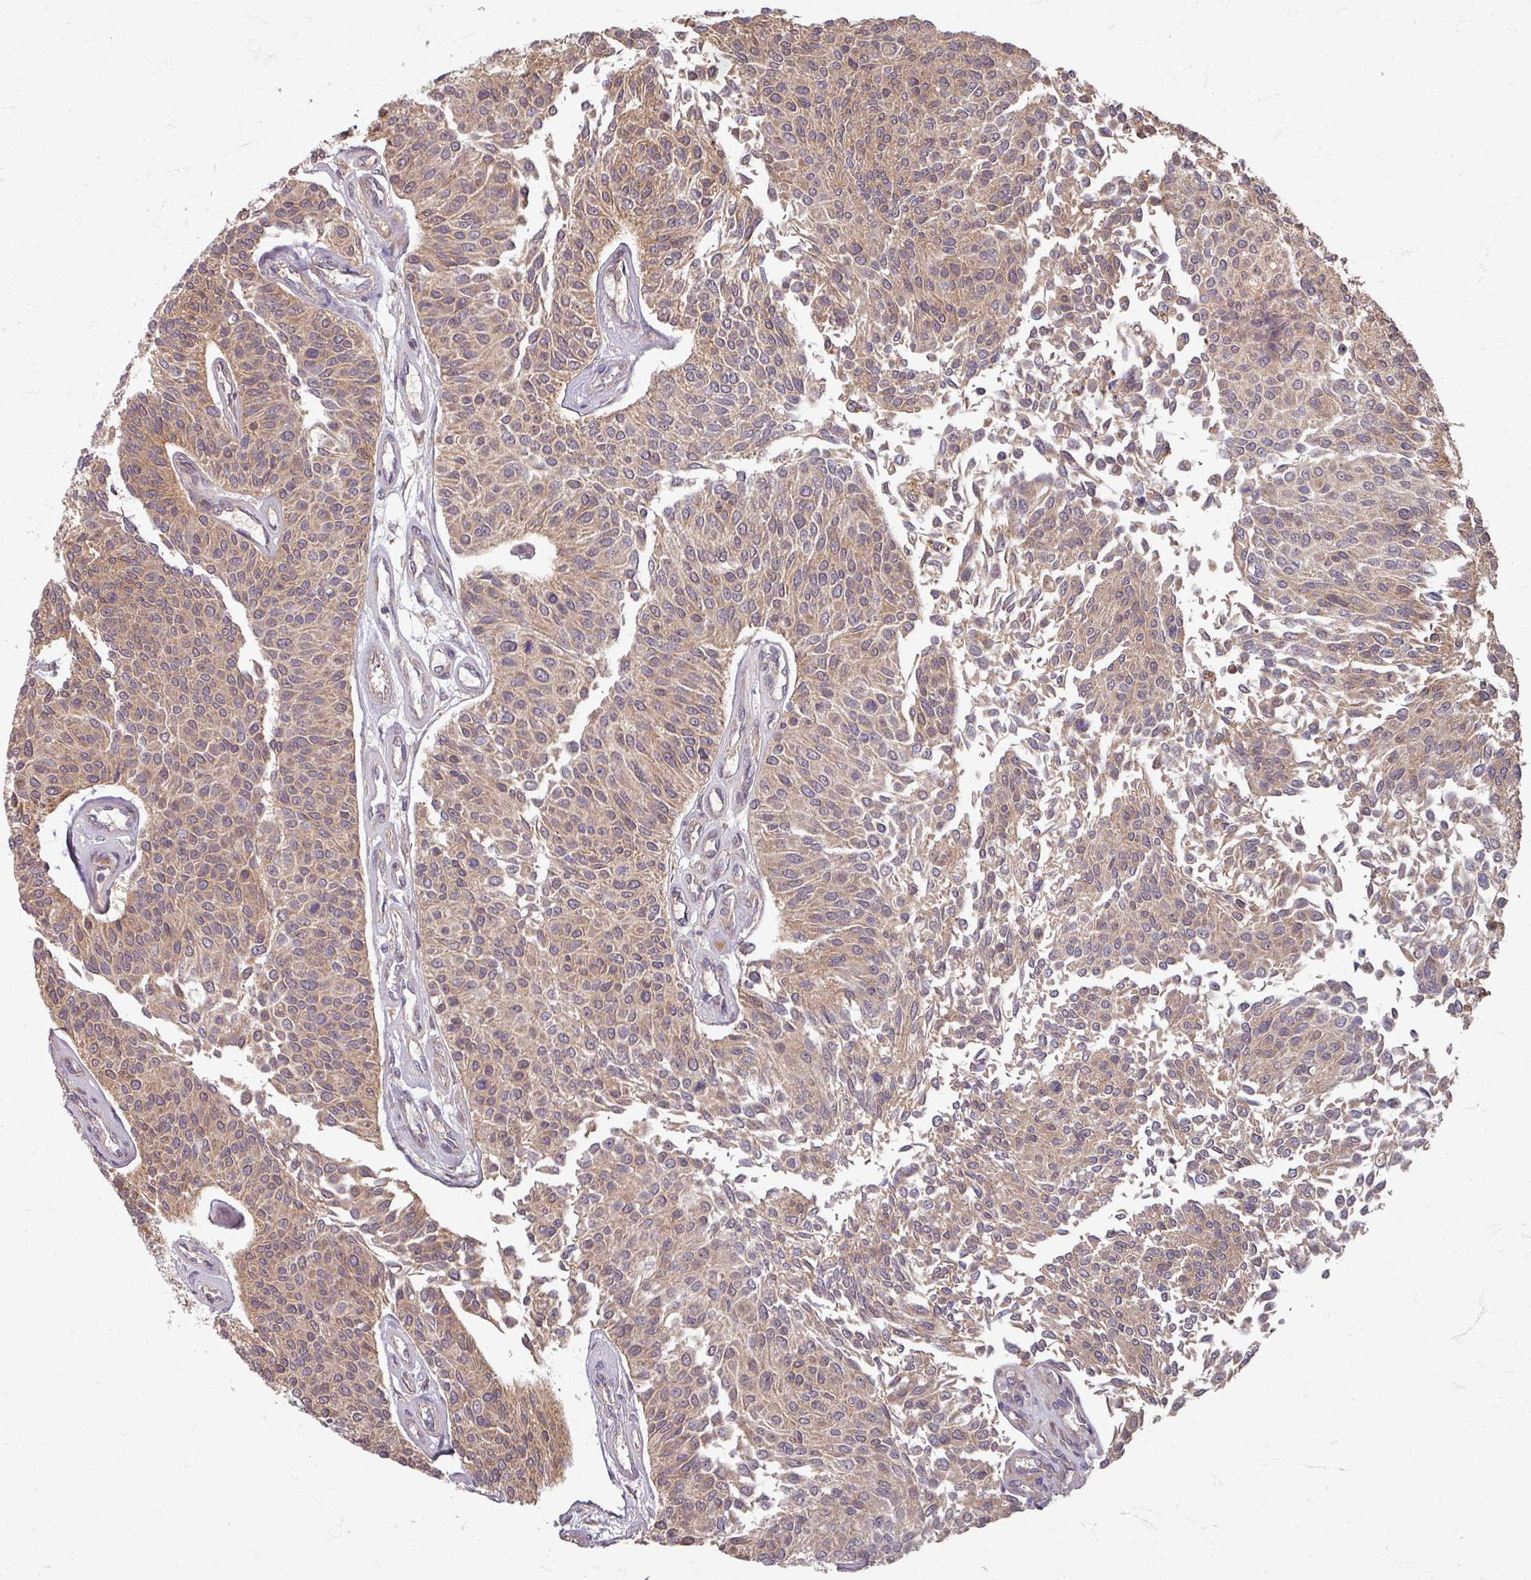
{"staining": {"intensity": "weak", "quantity": ">75%", "location": "cytoplasmic/membranous"}, "tissue": "urothelial cancer", "cell_type": "Tumor cells", "image_type": "cancer", "snomed": [{"axis": "morphology", "description": "Urothelial carcinoma, NOS"}, {"axis": "topography", "description": "Urinary bladder"}], "caption": "This micrograph displays urothelial cancer stained with immunohistochemistry (IHC) to label a protein in brown. The cytoplasmic/membranous of tumor cells show weak positivity for the protein. Nuclei are counter-stained blue.", "gene": "STAM", "patient": {"sex": "male", "age": 55}}